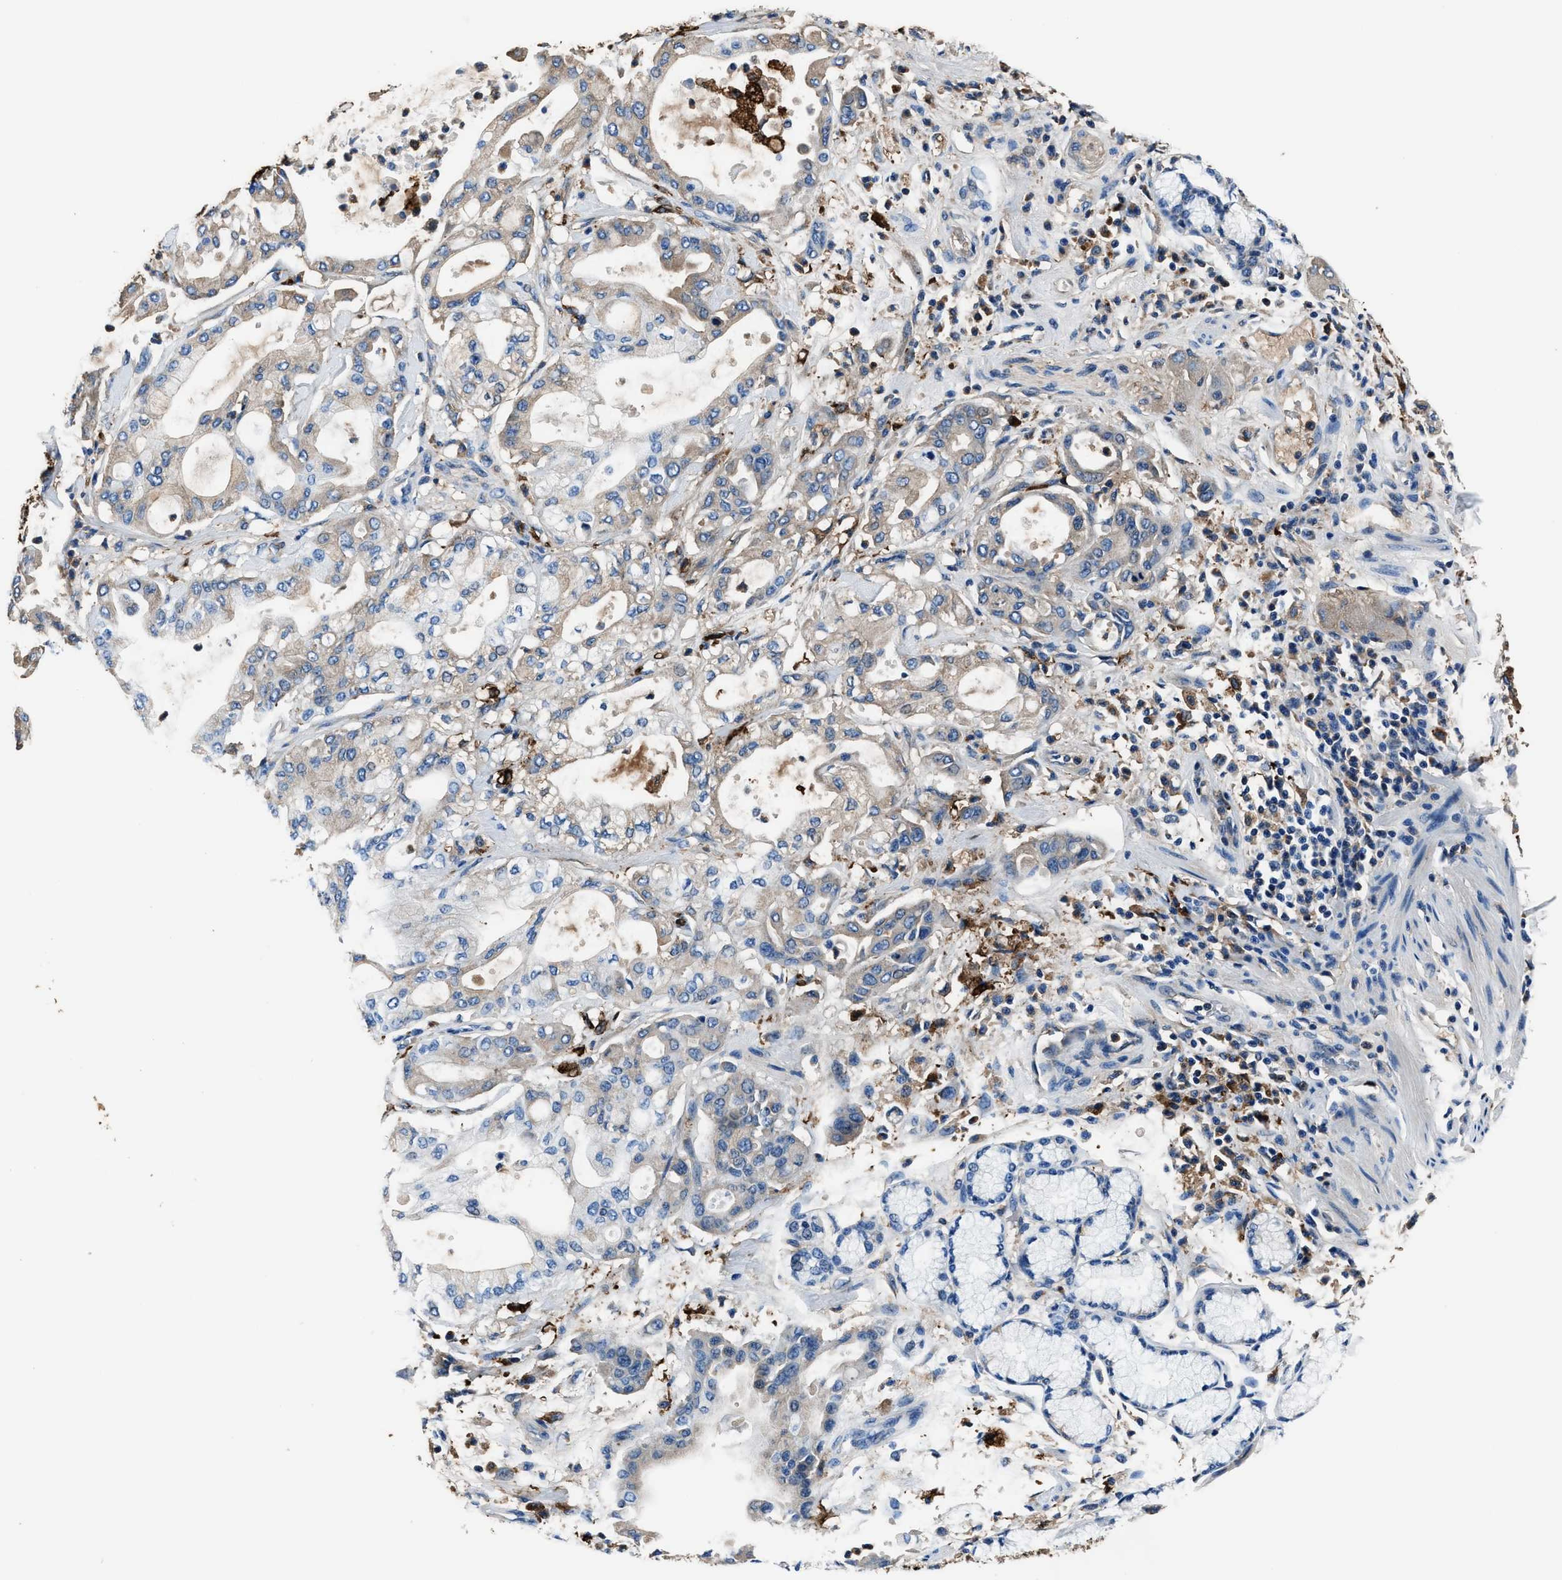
{"staining": {"intensity": "weak", "quantity": "<25%", "location": "cytoplasmic/membranous"}, "tissue": "pancreatic cancer", "cell_type": "Tumor cells", "image_type": "cancer", "snomed": [{"axis": "morphology", "description": "Adenocarcinoma, NOS"}, {"axis": "morphology", "description": "Adenocarcinoma, metastatic, NOS"}, {"axis": "topography", "description": "Lymph node"}, {"axis": "topography", "description": "Pancreas"}, {"axis": "topography", "description": "Duodenum"}], "caption": "There is no significant expression in tumor cells of adenocarcinoma (pancreatic). The staining was performed using DAB (3,3'-diaminobenzidine) to visualize the protein expression in brown, while the nuclei were stained in blue with hematoxylin (Magnification: 20x).", "gene": "FTL", "patient": {"sex": "female", "age": 64}}